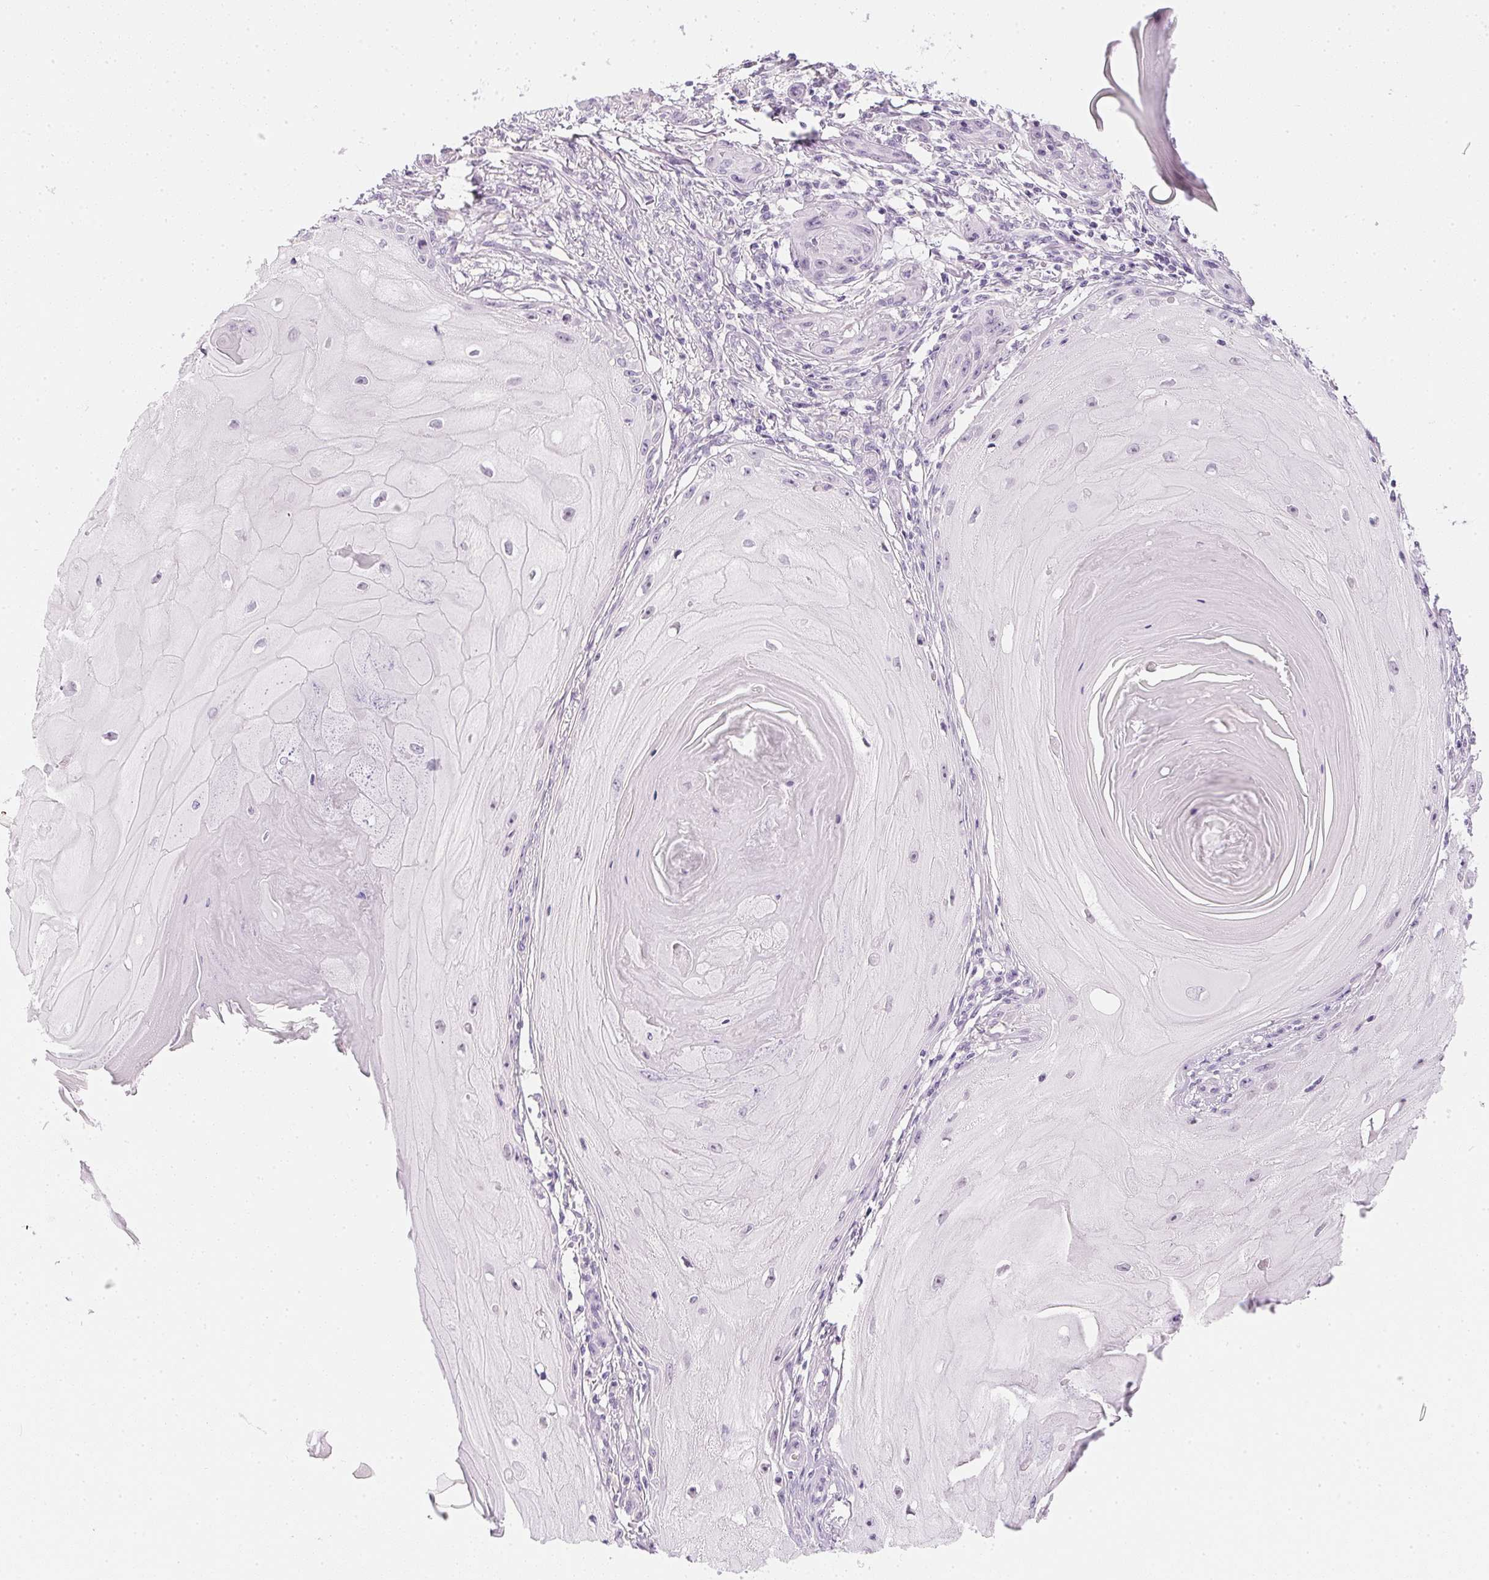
{"staining": {"intensity": "negative", "quantity": "none", "location": "none"}, "tissue": "skin cancer", "cell_type": "Tumor cells", "image_type": "cancer", "snomed": [{"axis": "morphology", "description": "Squamous cell carcinoma, NOS"}, {"axis": "topography", "description": "Skin"}], "caption": "A micrograph of human skin cancer is negative for staining in tumor cells. Brightfield microscopy of immunohistochemistry (IHC) stained with DAB (3,3'-diaminobenzidine) (brown) and hematoxylin (blue), captured at high magnification.", "gene": "PPY", "patient": {"sex": "female", "age": 77}}